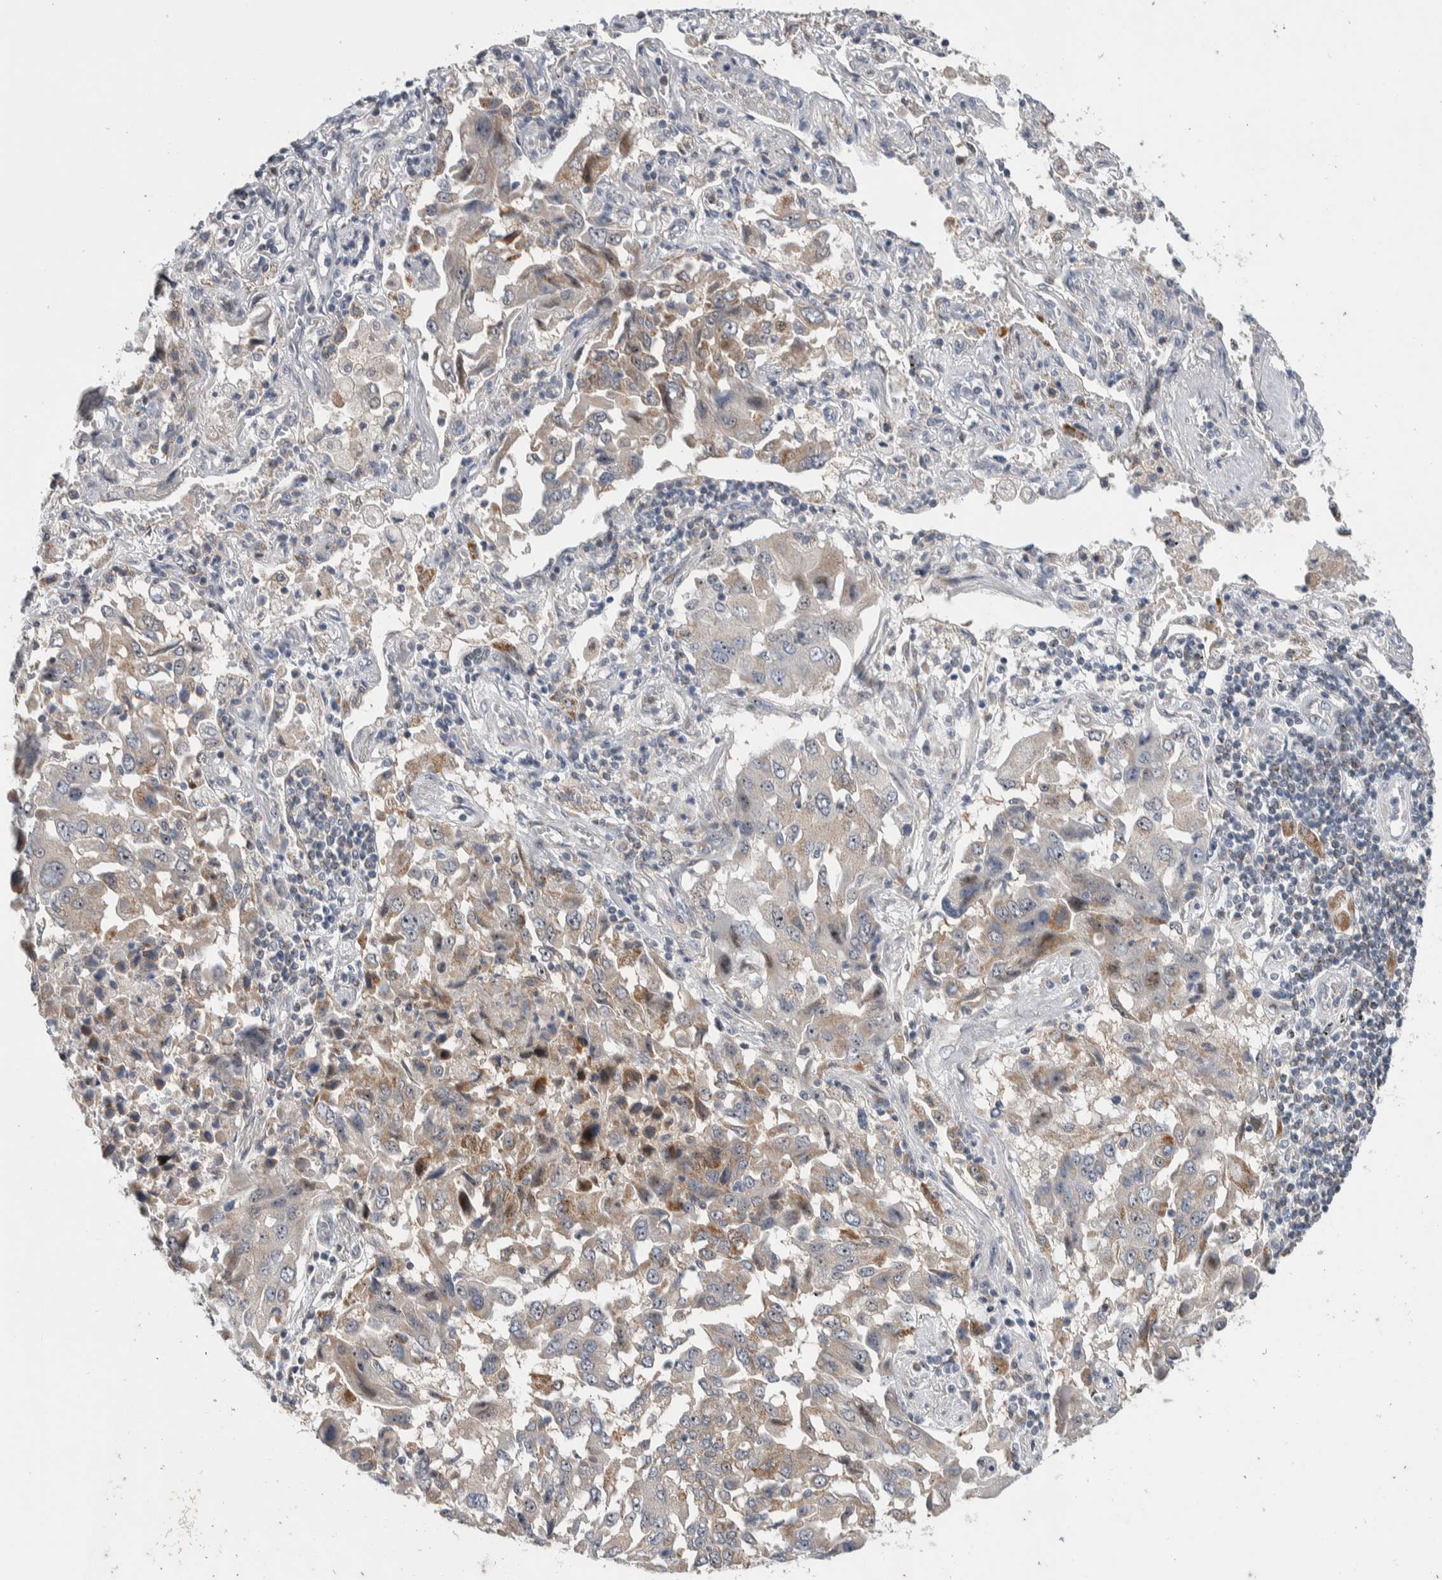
{"staining": {"intensity": "weak", "quantity": "<25%", "location": "cytoplasmic/membranous"}, "tissue": "lung cancer", "cell_type": "Tumor cells", "image_type": "cancer", "snomed": [{"axis": "morphology", "description": "Adenocarcinoma, NOS"}, {"axis": "topography", "description": "Lung"}], "caption": "Lung adenocarcinoma was stained to show a protein in brown. There is no significant expression in tumor cells.", "gene": "PRRG4", "patient": {"sex": "female", "age": 65}}